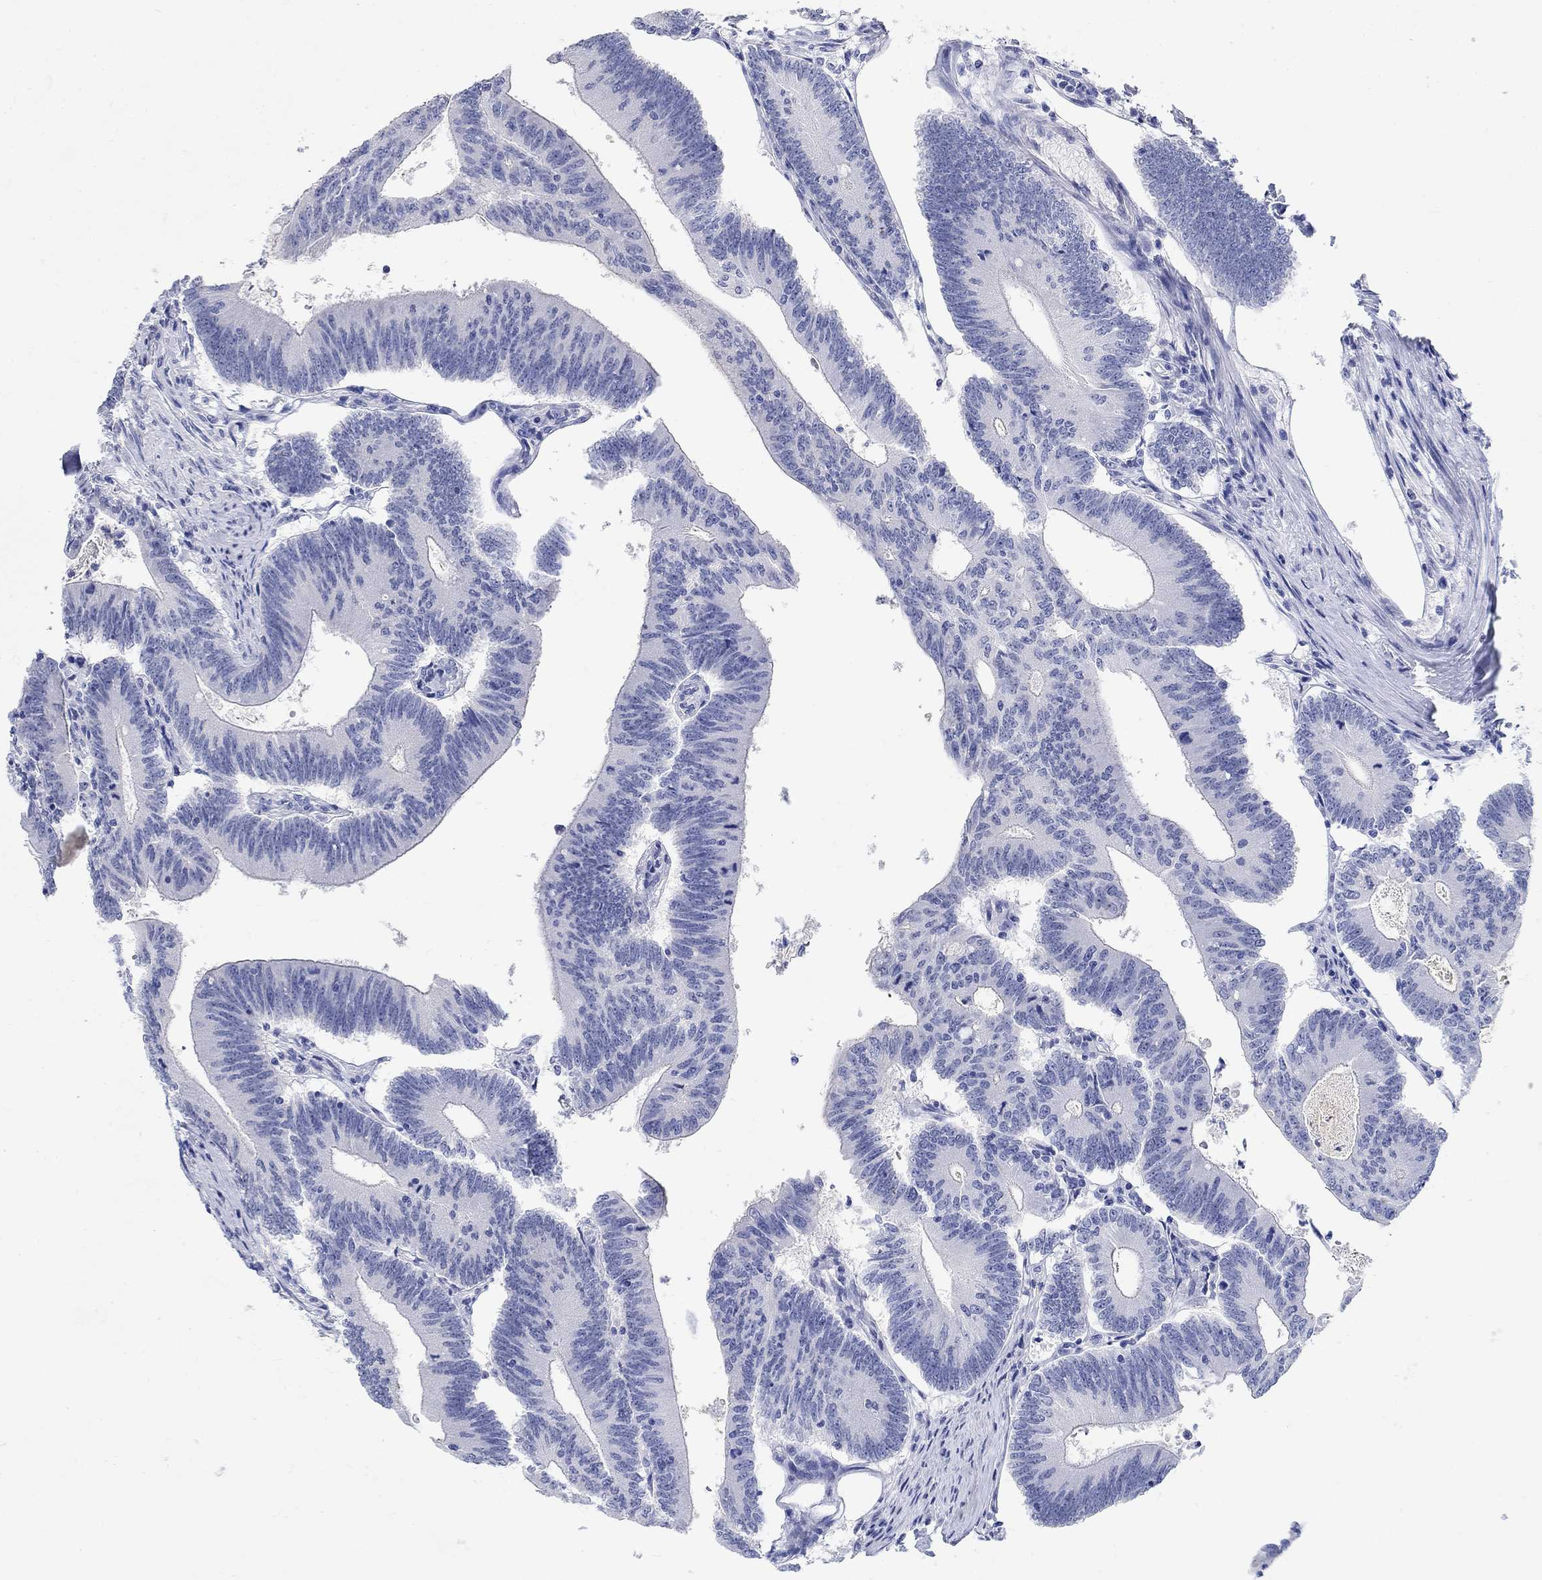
{"staining": {"intensity": "negative", "quantity": "none", "location": "none"}, "tissue": "colorectal cancer", "cell_type": "Tumor cells", "image_type": "cancer", "snomed": [{"axis": "morphology", "description": "Adenocarcinoma, NOS"}, {"axis": "topography", "description": "Colon"}], "caption": "Micrograph shows no protein staining in tumor cells of colorectal cancer tissue. Brightfield microscopy of immunohistochemistry (IHC) stained with DAB (3,3'-diaminobenzidine) (brown) and hematoxylin (blue), captured at high magnification.", "gene": "GRIA3", "patient": {"sex": "female", "age": 70}}